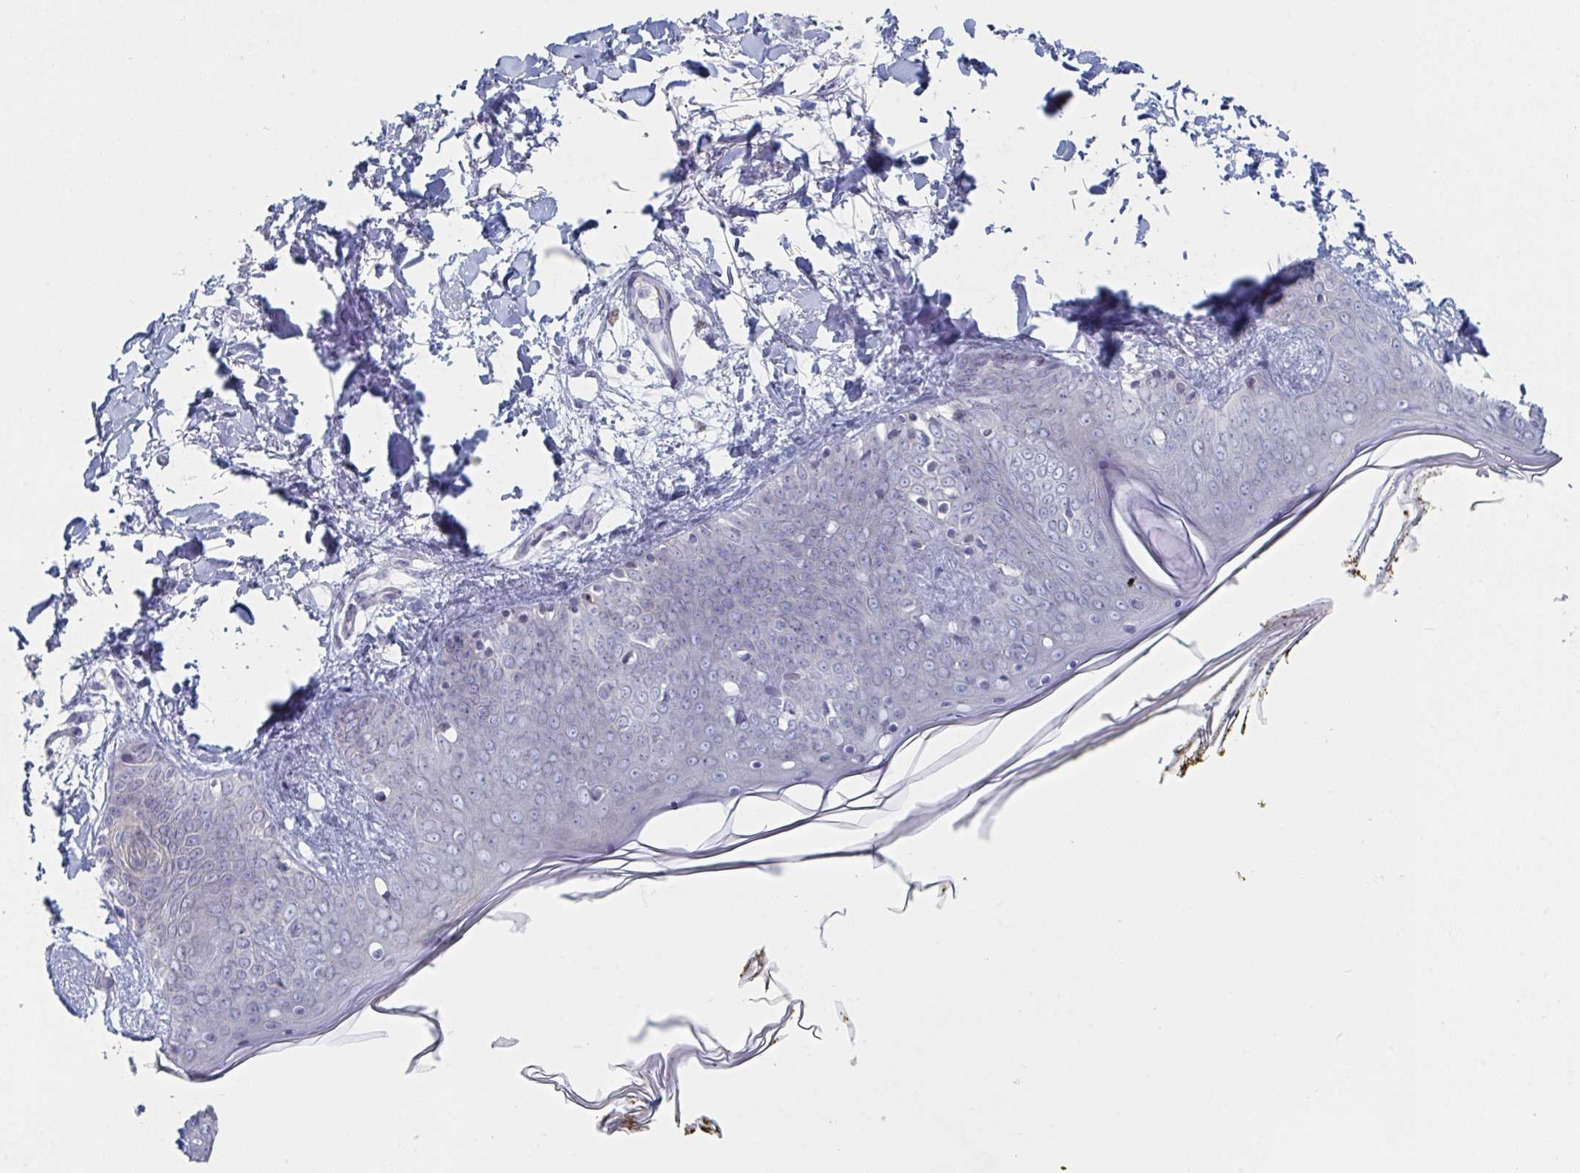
{"staining": {"intensity": "negative", "quantity": "none", "location": "none"}, "tissue": "skin", "cell_type": "Fibroblasts", "image_type": "normal", "snomed": [{"axis": "morphology", "description": "Normal tissue, NOS"}, {"axis": "topography", "description": "Skin"}], "caption": "Fibroblasts are negative for brown protein staining in unremarkable skin. (DAB IHC visualized using brightfield microscopy, high magnification).", "gene": "FOXA1", "patient": {"sex": "female", "age": 34}}